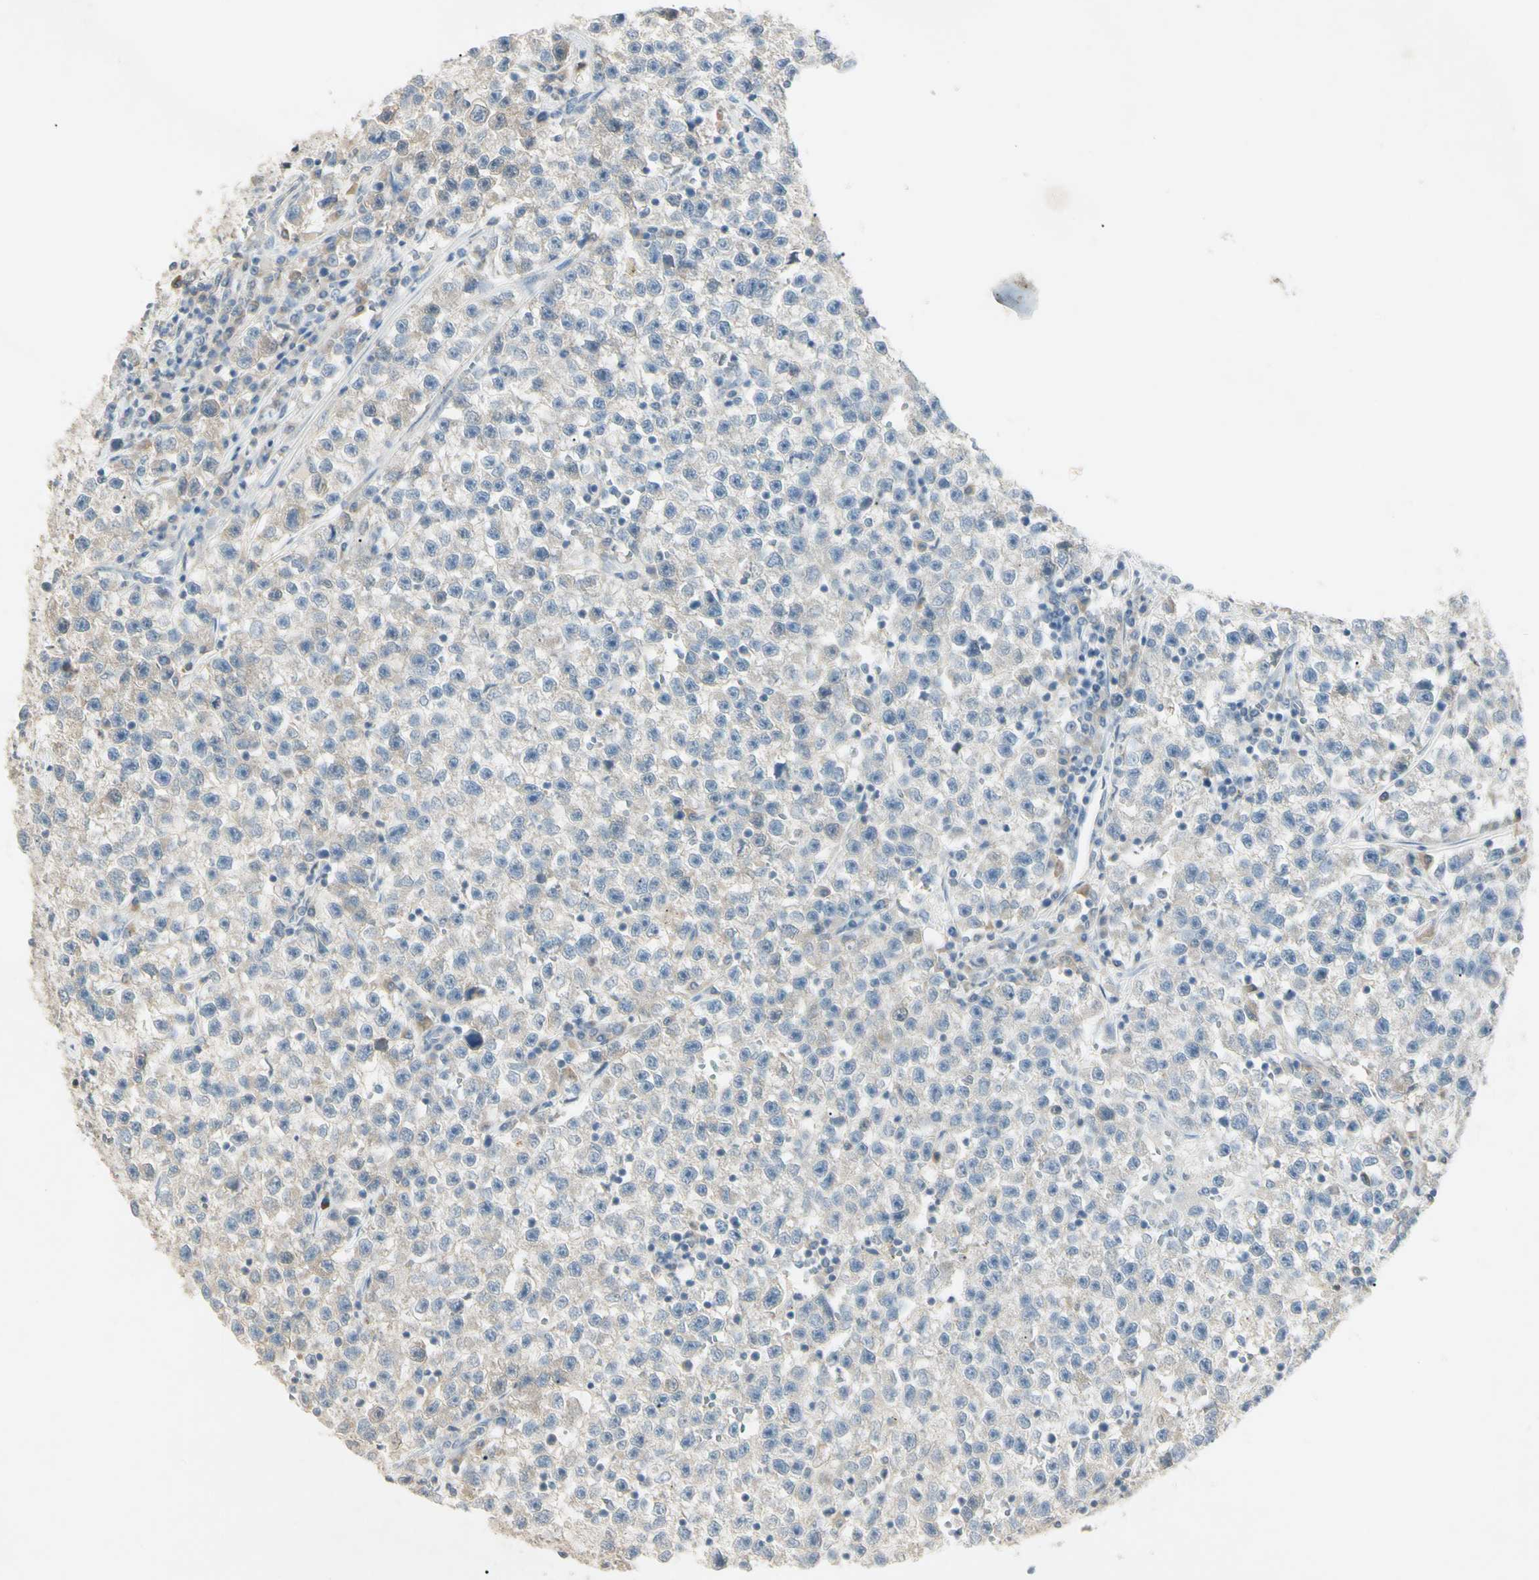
{"staining": {"intensity": "weak", "quantity": "<25%", "location": "cytoplasmic/membranous"}, "tissue": "testis cancer", "cell_type": "Tumor cells", "image_type": "cancer", "snomed": [{"axis": "morphology", "description": "Seminoma, NOS"}, {"axis": "topography", "description": "Testis"}], "caption": "Immunohistochemical staining of seminoma (testis) exhibits no significant expression in tumor cells. (DAB (3,3'-diaminobenzidine) IHC, high magnification).", "gene": "PRSS21", "patient": {"sex": "male", "age": 22}}